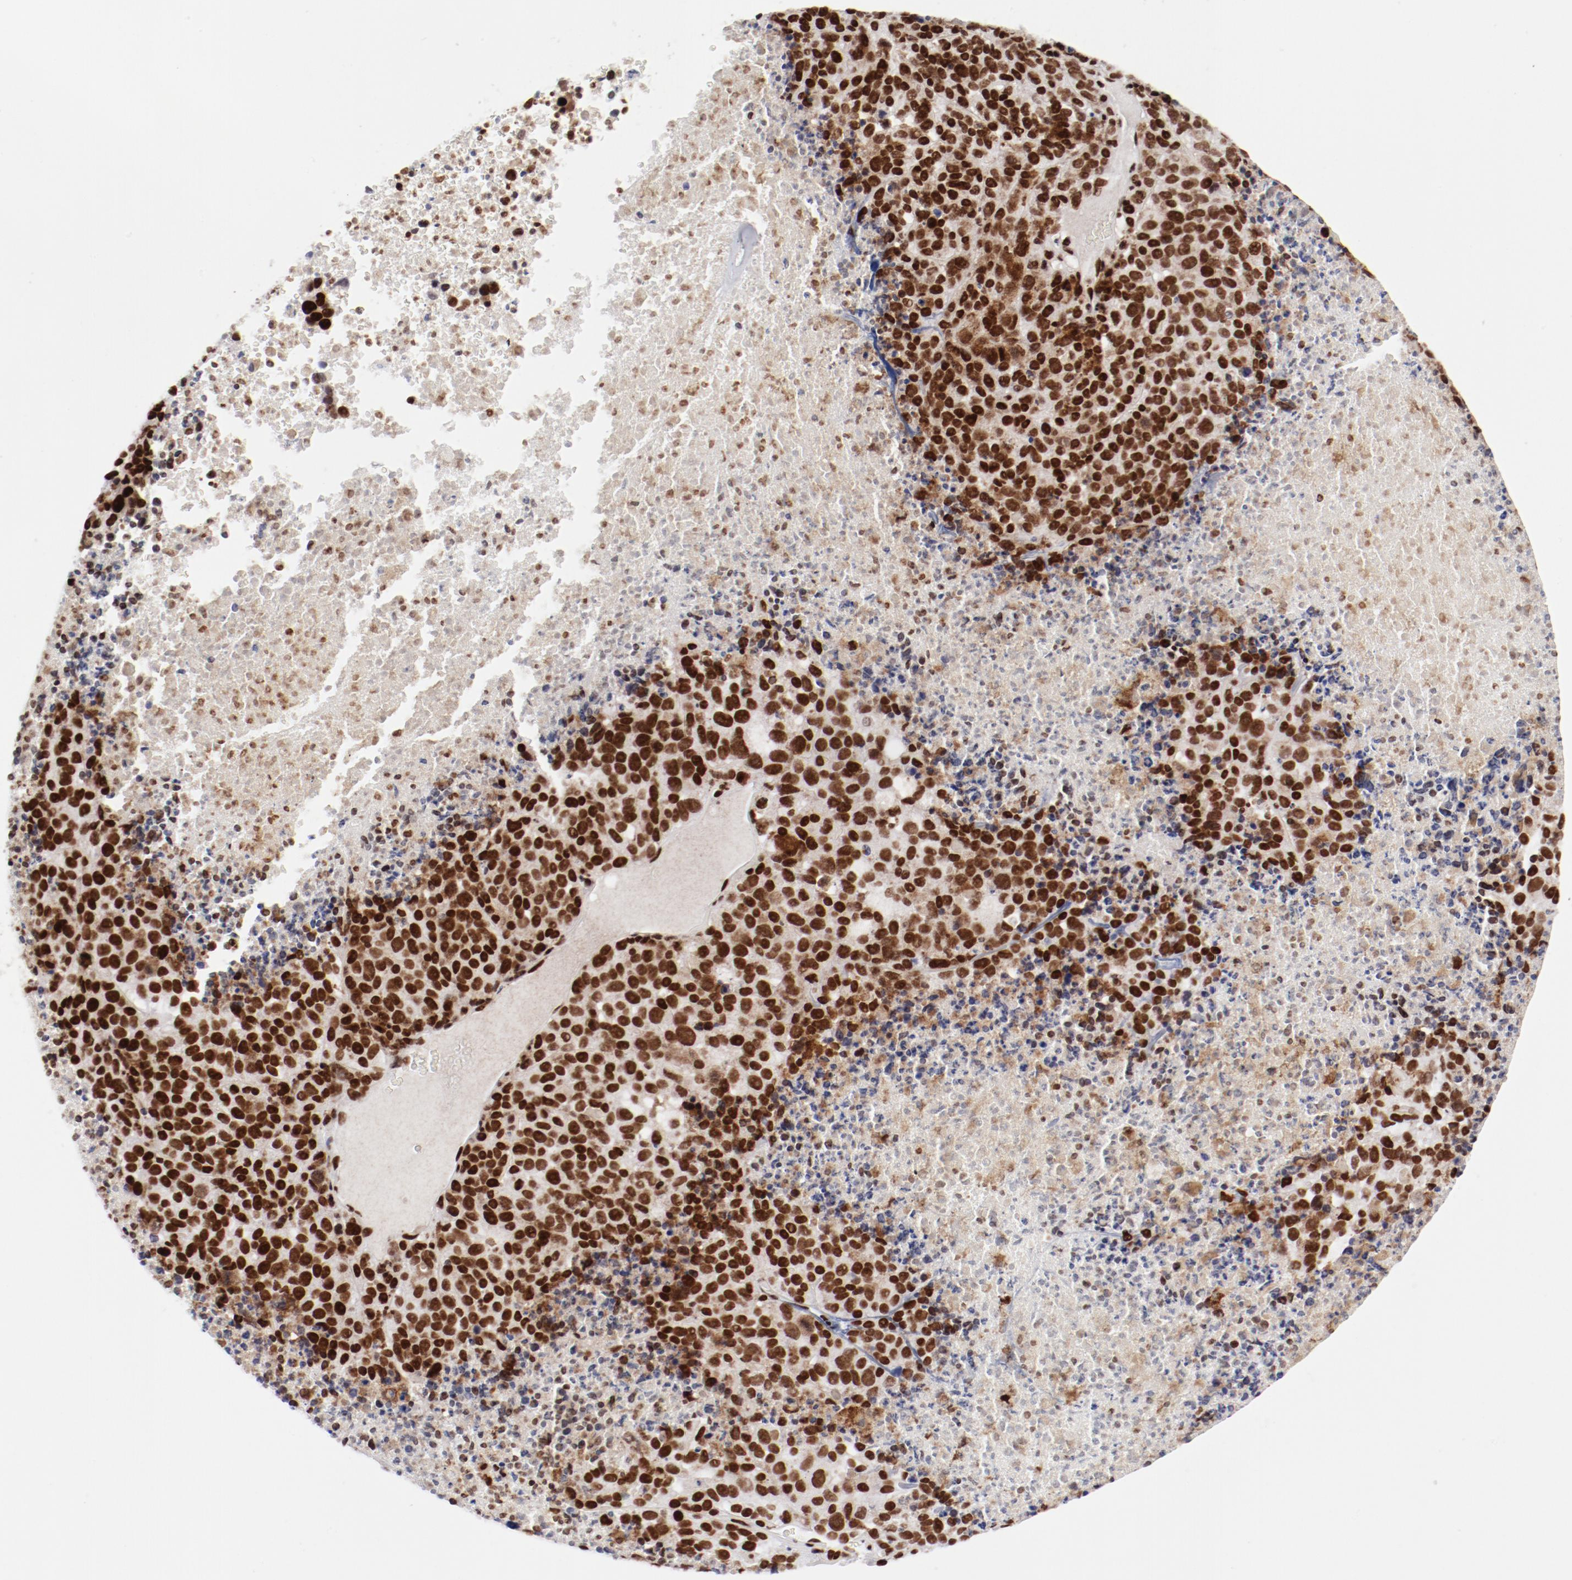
{"staining": {"intensity": "strong", "quantity": ">75%", "location": "nuclear"}, "tissue": "melanoma", "cell_type": "Tumor cells", "image_type": "cancer", "snomed": [{"axis": "morphology", "description": "Malignant melanoma, Metastatic site"}, {"axis": "topography", "description": "Cerebral cortex"}], "caption": "This histopathology image shows malignant melanoma (metastatic site) stained with IHC to label a protein in brown. The nuclear of tumor cells show strong positivity for the protein. Nuclei are counter-stained blue.", "gene": "NFYB", "patient": {"sex": "female", "age": 52}}